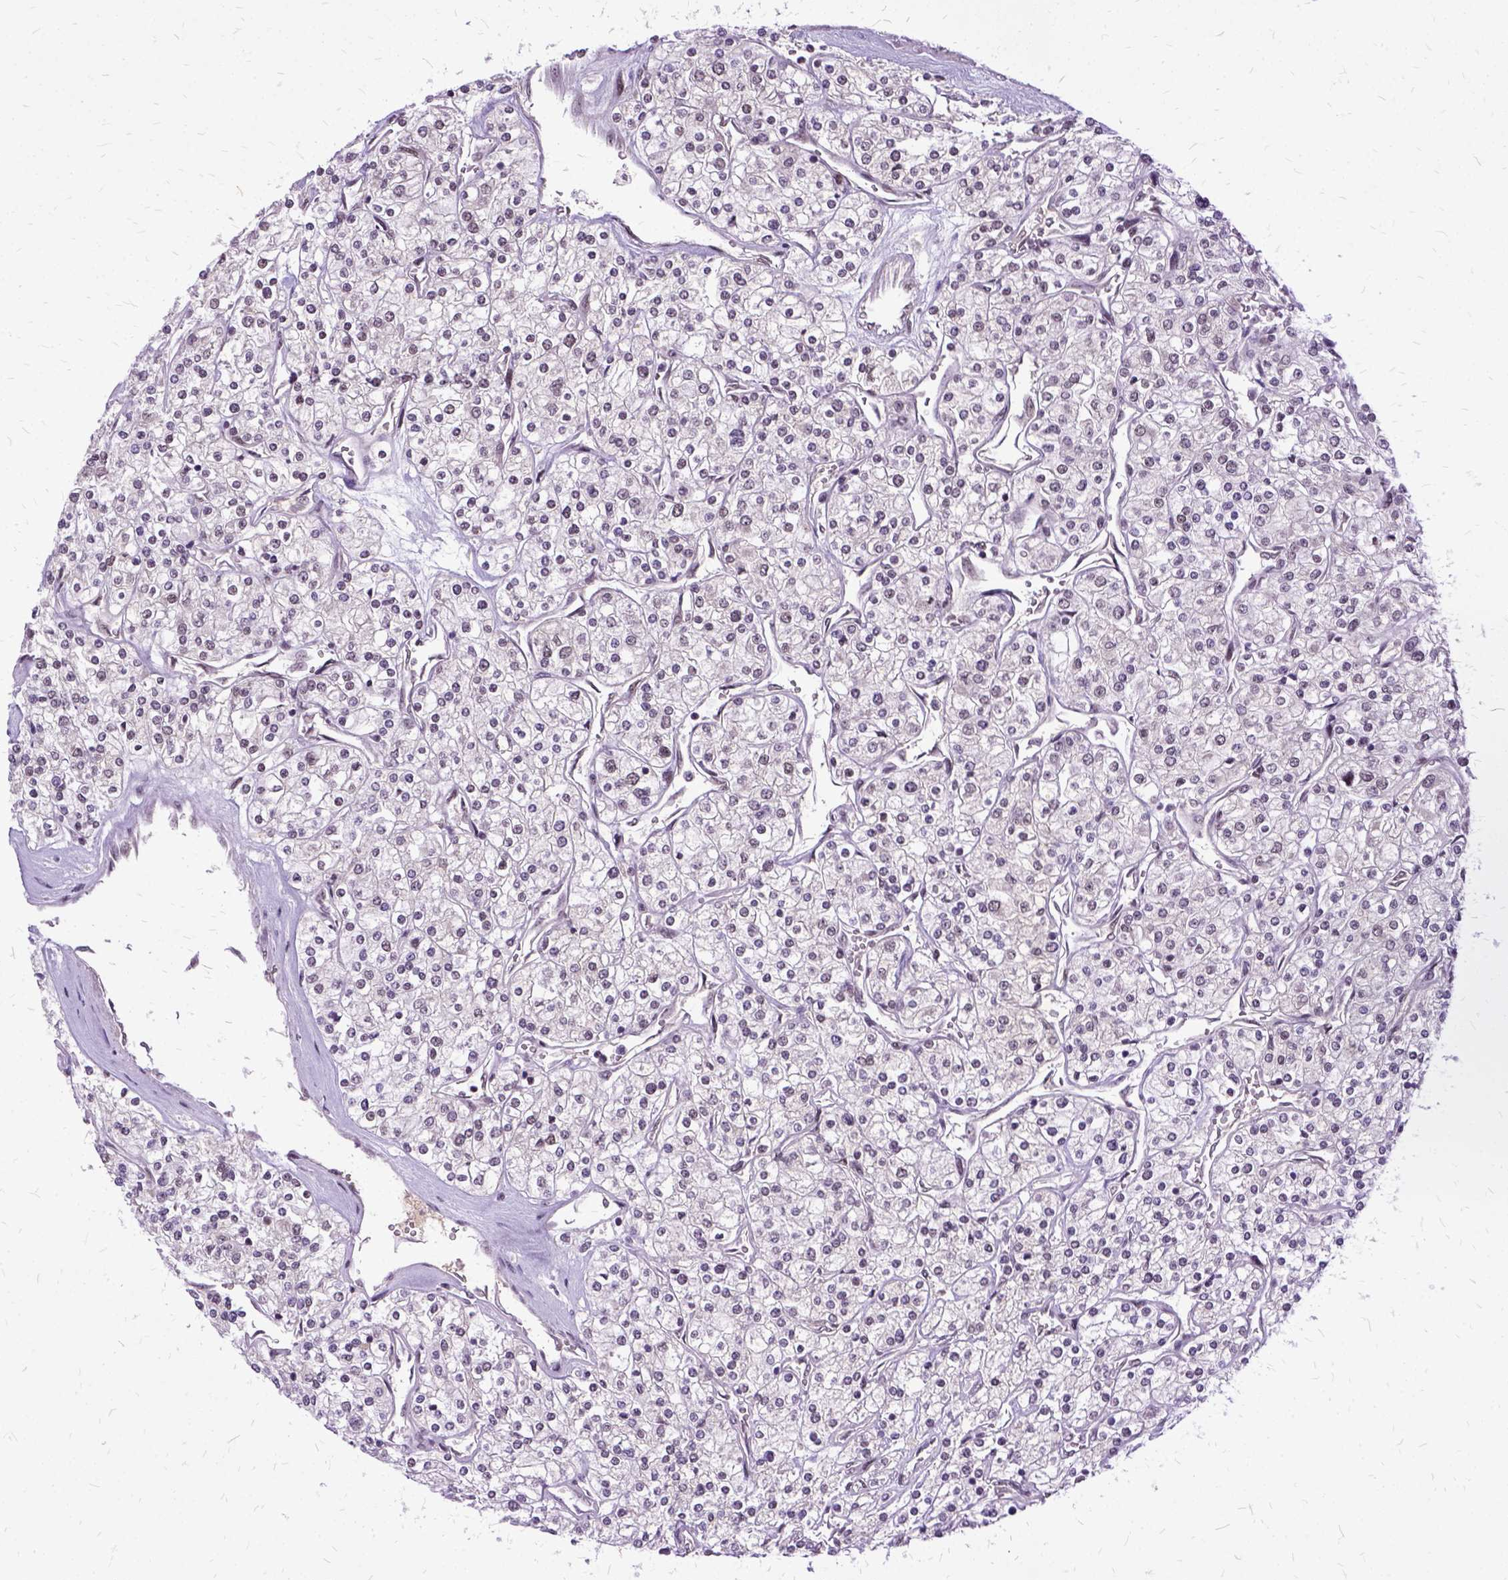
{"staining": {"intensity": "weak", "quantity": "<25%", "location": "nuclear"}, "tissue": "renal cancer", "cell_type": "Tumor cells", "image_type": "cancer", "snomed": [{"axis": "morphology", "description": "Adenocarcinoma, NOS"}, {"axis": "topography", "description": "Kidney"}], "caption": "DAB (3,3'-diaminobenzidine) immunohistochemical staining of human adenocarcinoma (renal) demonstrates no significant expression in tumor cells.", "gene": "SETD1A", "patient": {"sex": "male", "age": 80}}